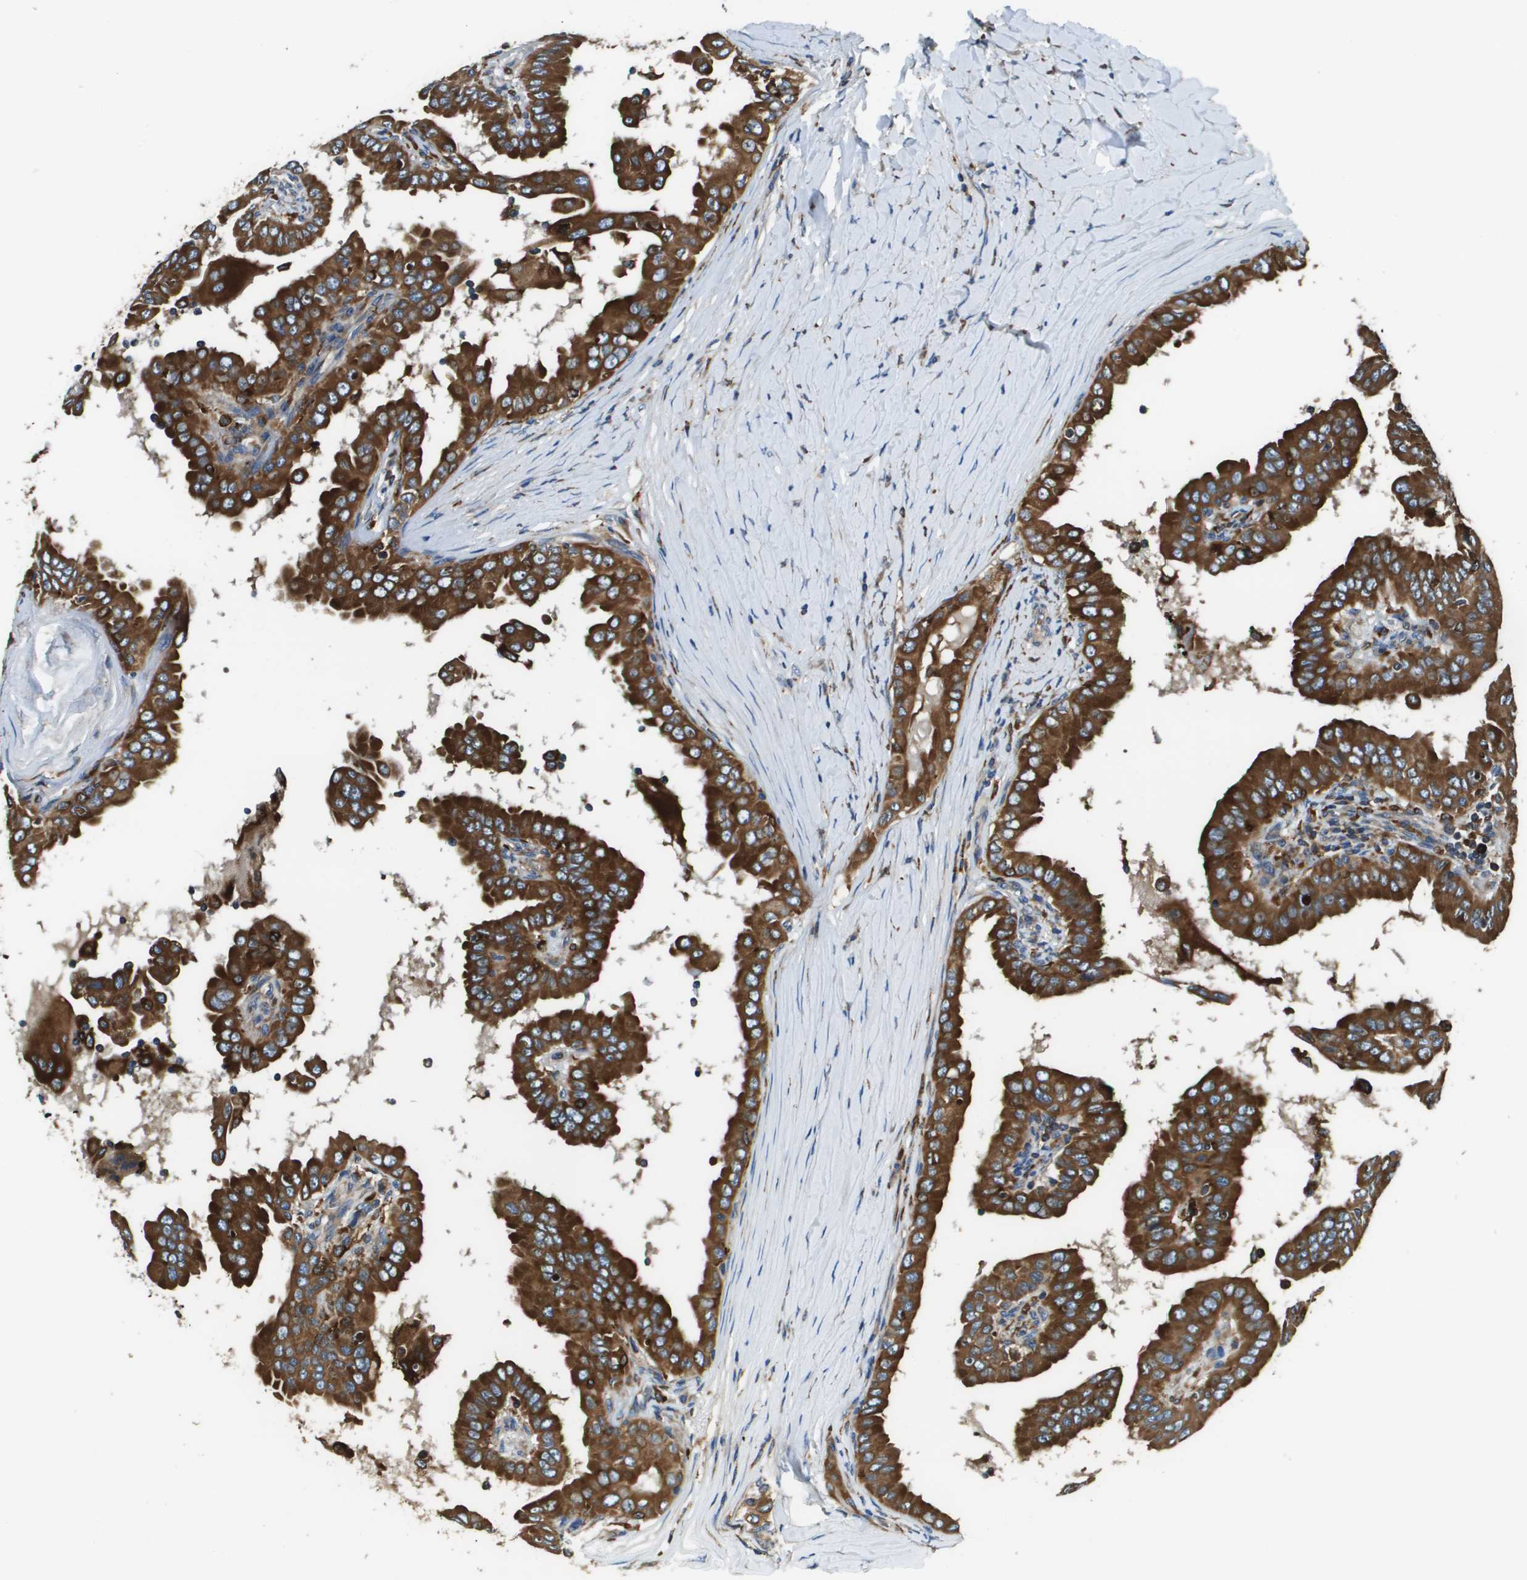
{"staining": {"intensity": "strong", "quantity": ">75%", "location": "cytoplasmic/membranous"}, "tissue": "thyroid cancer", "cell_type": "Tumor cells", "image_type": "cancer", "snomed": [{"axis": "morphology", "description": "Papillary adenocarcinoma, NOS"}, {"axis": "topography", "description": "Thyroid gland"}], "caption": "Thyroid papillary adenocarcinoma was stained to show a protein in brown. There is high levels of strong cytoplasmic/membranous staining in approximately >75% of tumor cells.", "gene": "CNPY3", "patient": {"sex": "male", "age": 33}}